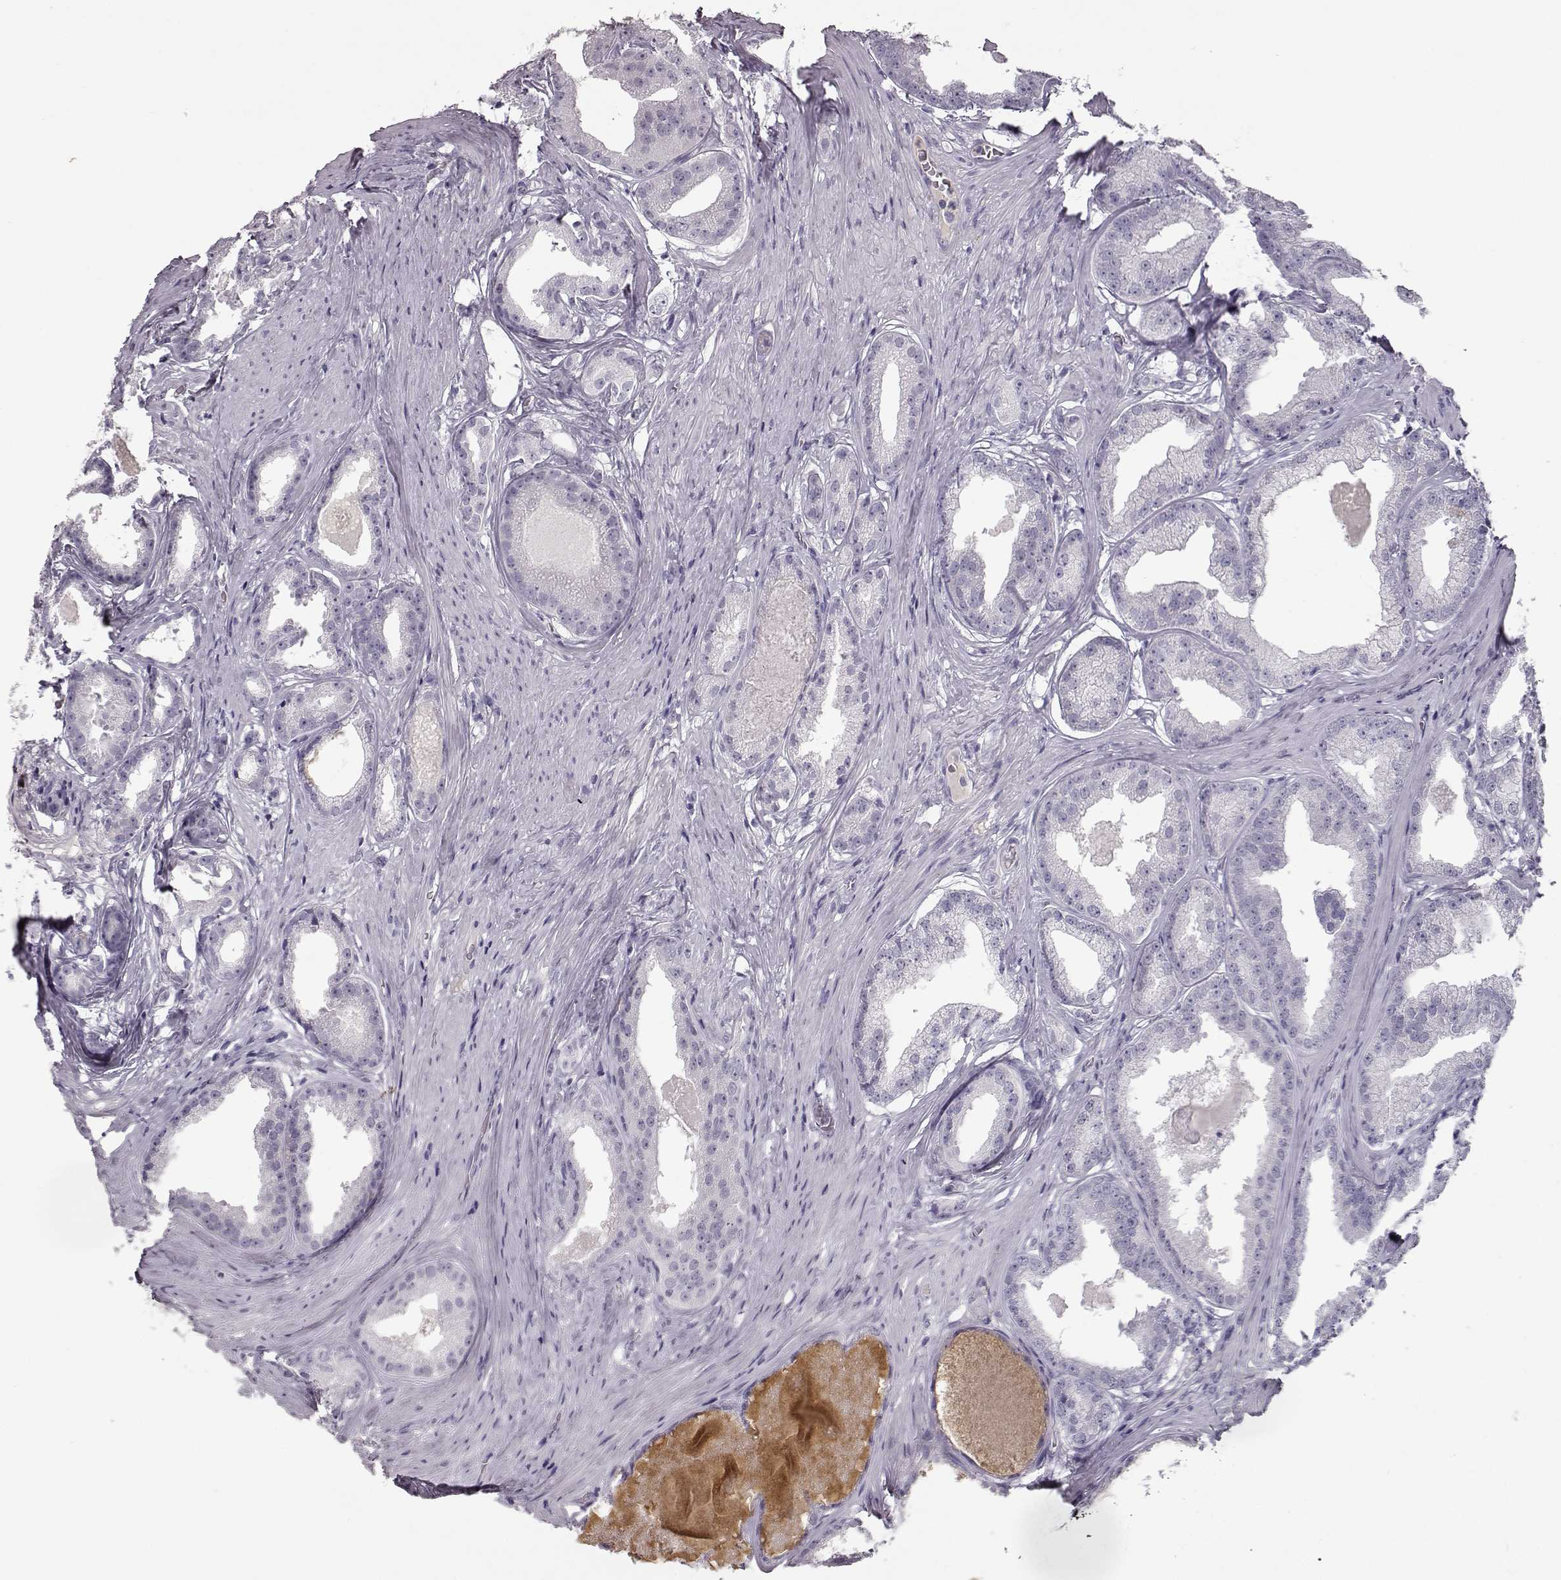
{"staining": {"intensity": "negative", "quantity": "none", "location": "none"}, "tissue": "prostate cancer", "cell_type": "Tumor cells", "image_type": "cancer", "snomed": [{"axis": "morphology", "description": "Adenocarcinoma, Low grade"}, {"axis": "topography", "description": "Prostate"}], "caption": "IHC photomicrograph of neoplastic tissue: prostate cancer stained with DAB shows no significant protein staining in tumor cells.", "gene": "CCL19", "patient": {"sex": "male", "age": 65}}